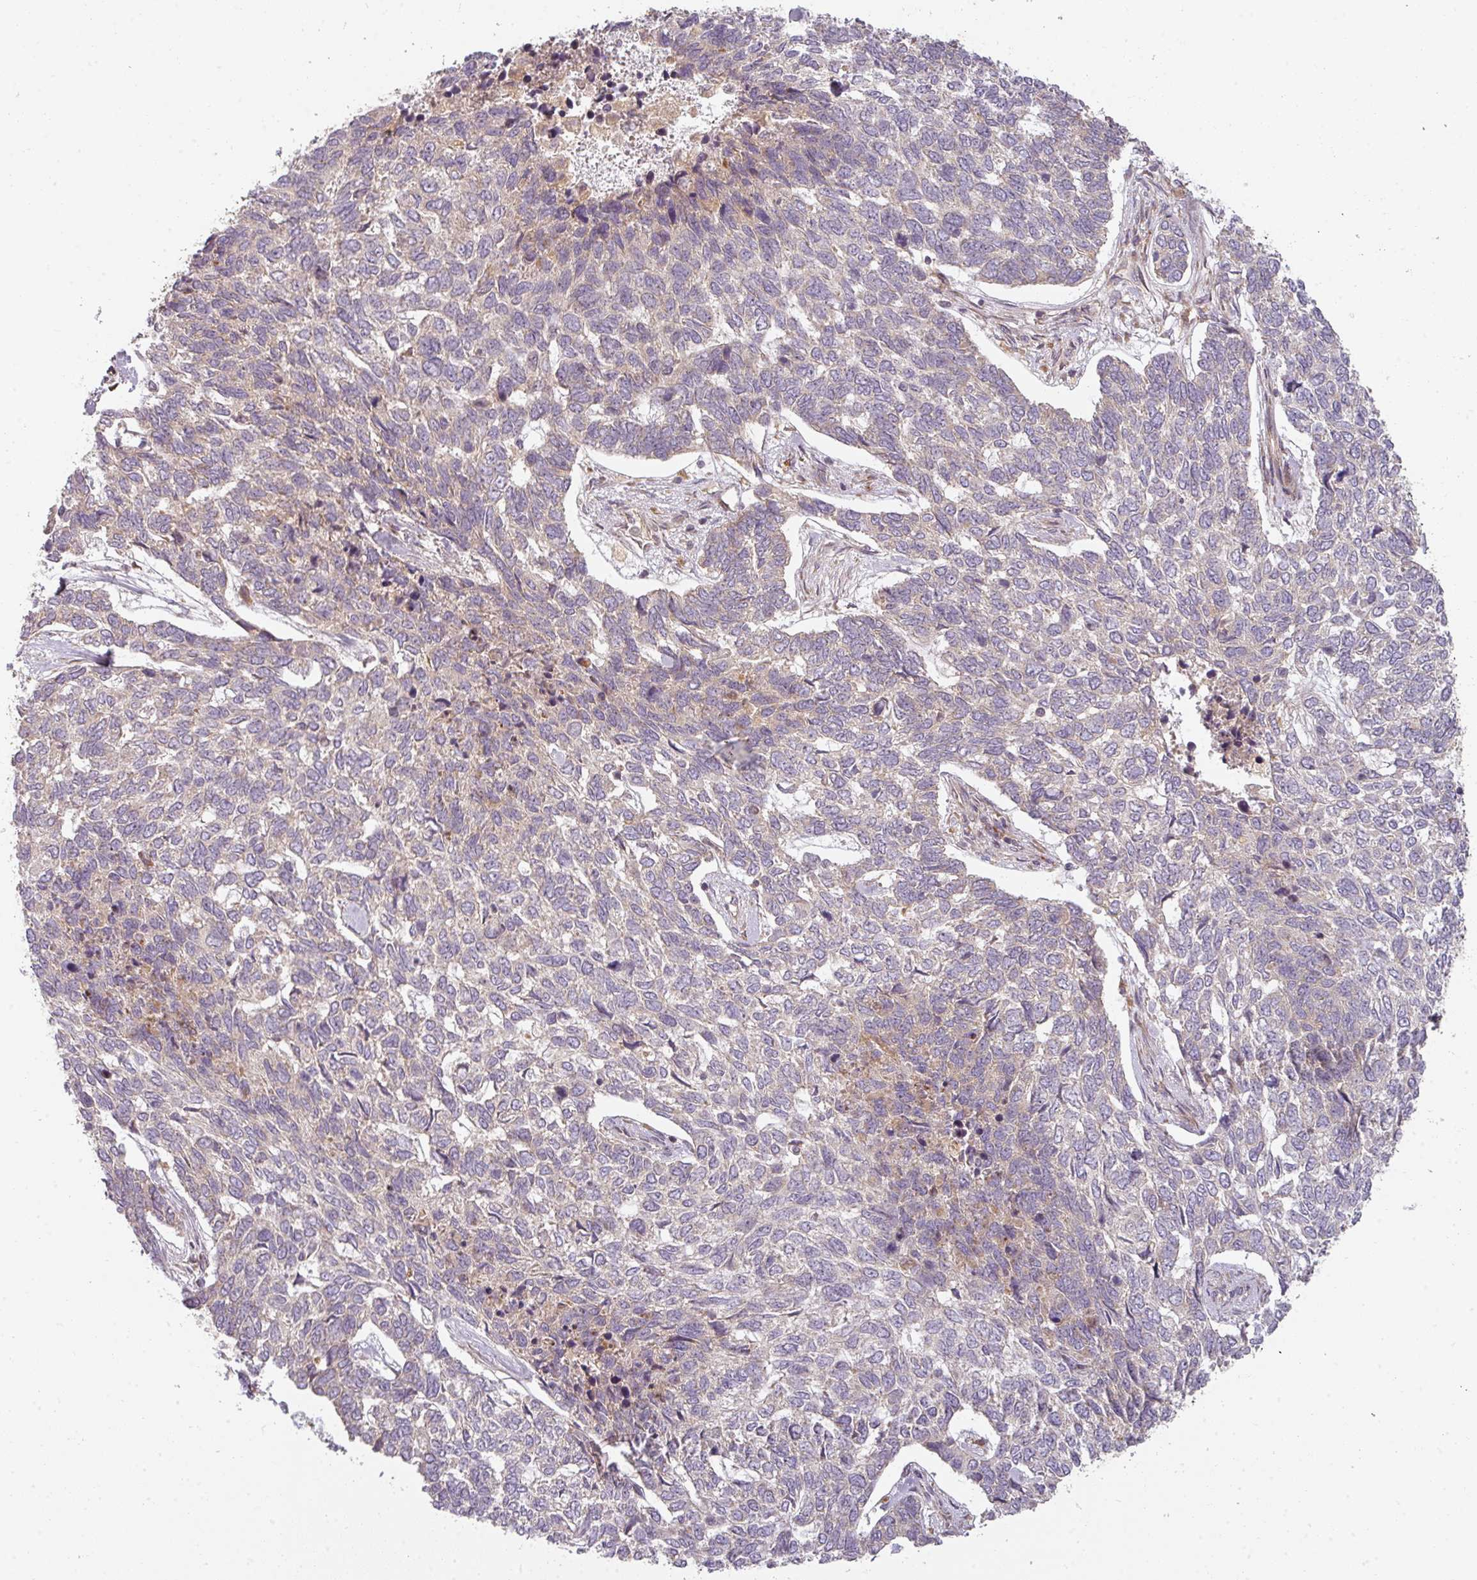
{"staining": {"intensity": "negative", "quantity": "none", "location": "none"}, "tissue": "skin cancer", "cell_type": "Tumor cells", "image_type": "cancer", "snomed": [{"axis": "morphology", "description": "Basal cell carcinoma"}, {"axis": "topography", "description": "Skin"}], "caption": "A high-resolution micrograph shows IHC staining of skin cancer (basal cell carcinoma), which demonstrates no significant expression in tumor cells.", "gene": "CNOT1", "patient": {"sex": "female", "age": 65}}